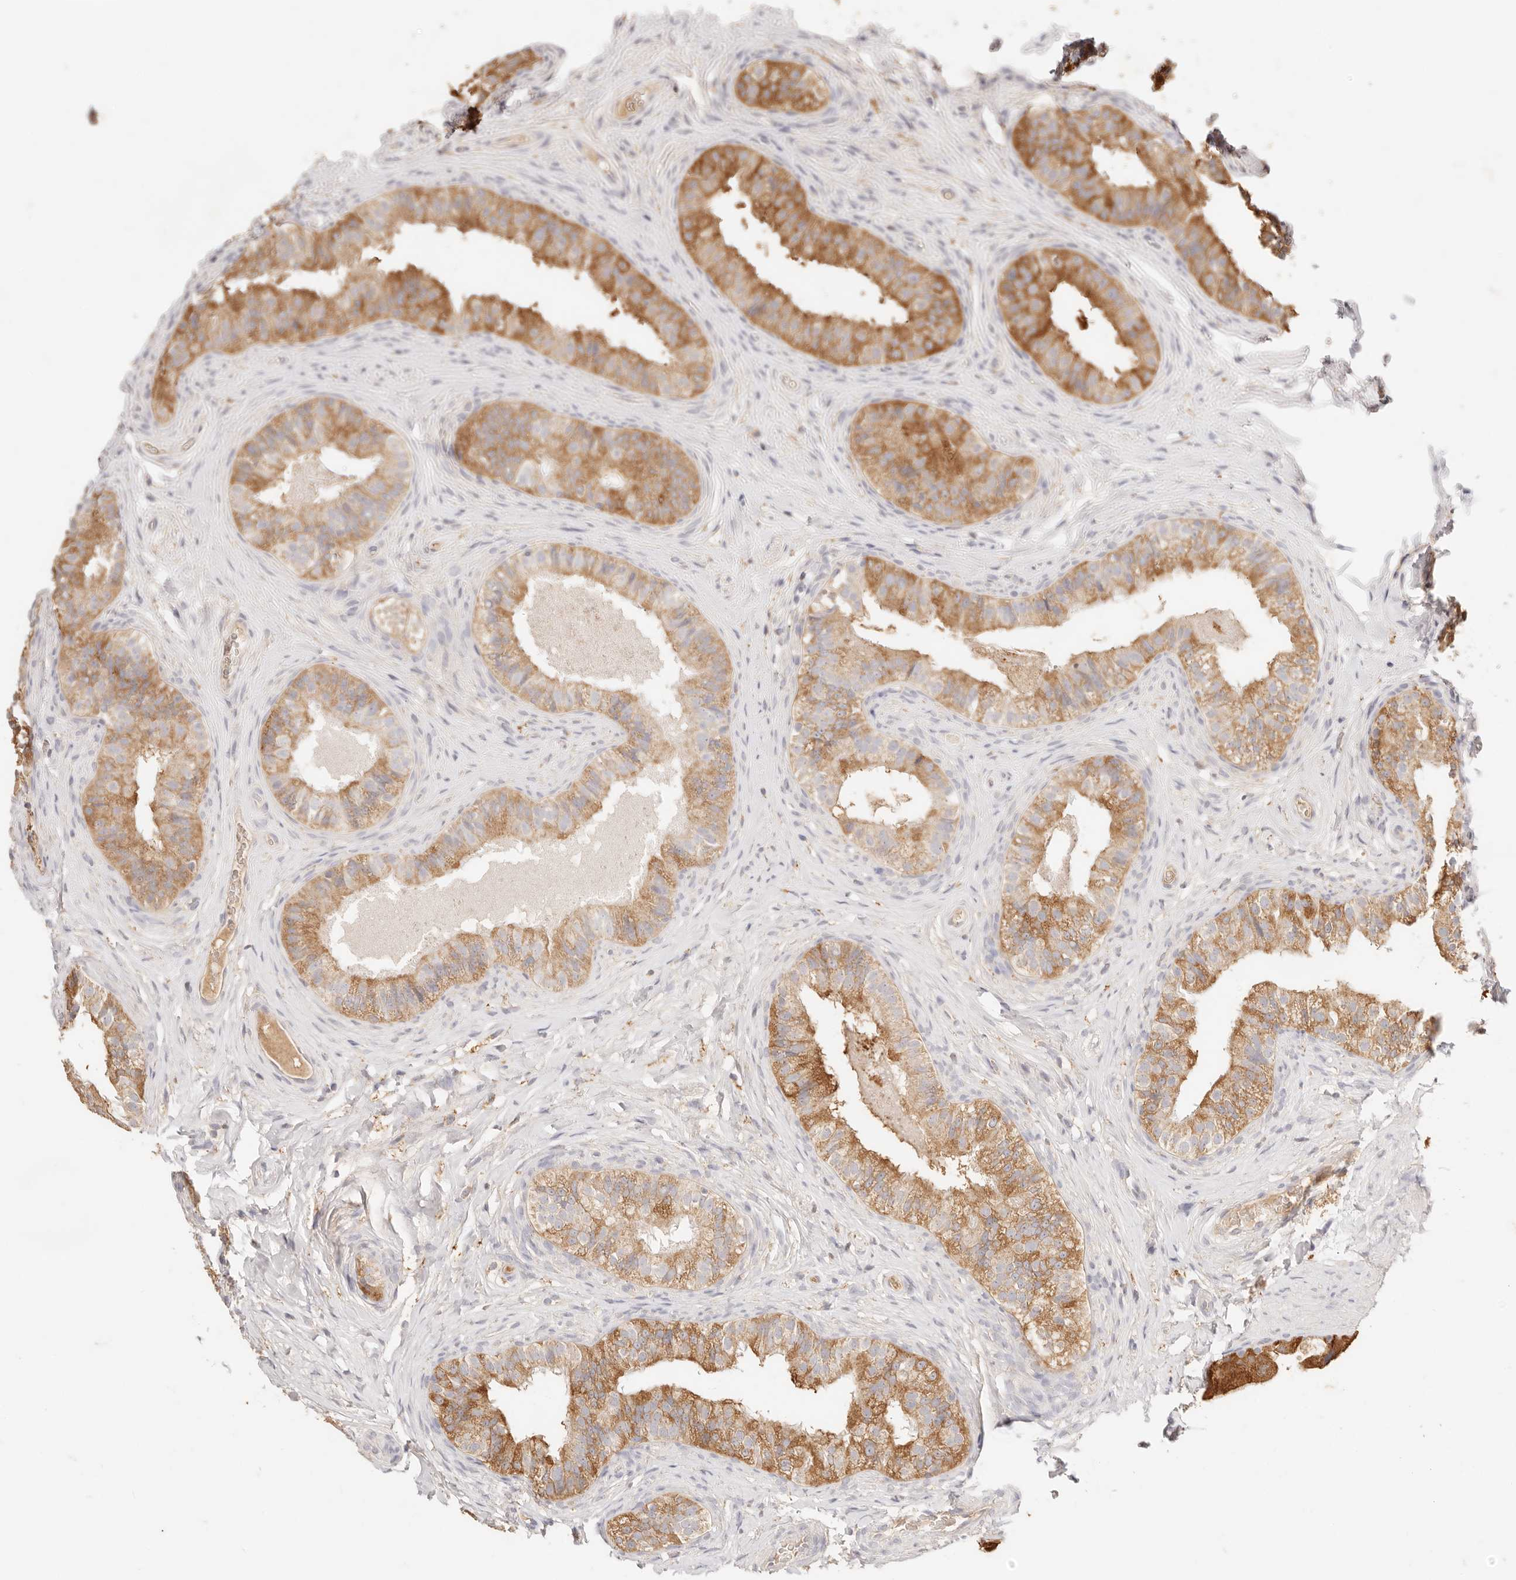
{"staining": {"intensity": "strong", "quantity": ">75%", "location": "cytoplasmic/membranous"}, "tissue": "epididymis", "cell_type": "Glandular cells", "image_type": "normal", "snomed": [{"axis": "morphology", "description": "Normal tissue, NOS"}, {"axis": "topography", "description": "Epididymis"}], "caption": "DAB (3,3'-diaminobenzidine) immunohistochemical staining of unremarkable human epididymis exhibits strong cytoplasmic/membranous protein positivity in about >75% of glandular cells. Immunohistochemistry (ihc) stains the protein in brown and the nuclei are stained blue.", "gene": "HK2", "patient": {"sex": "male", "age": 49}}